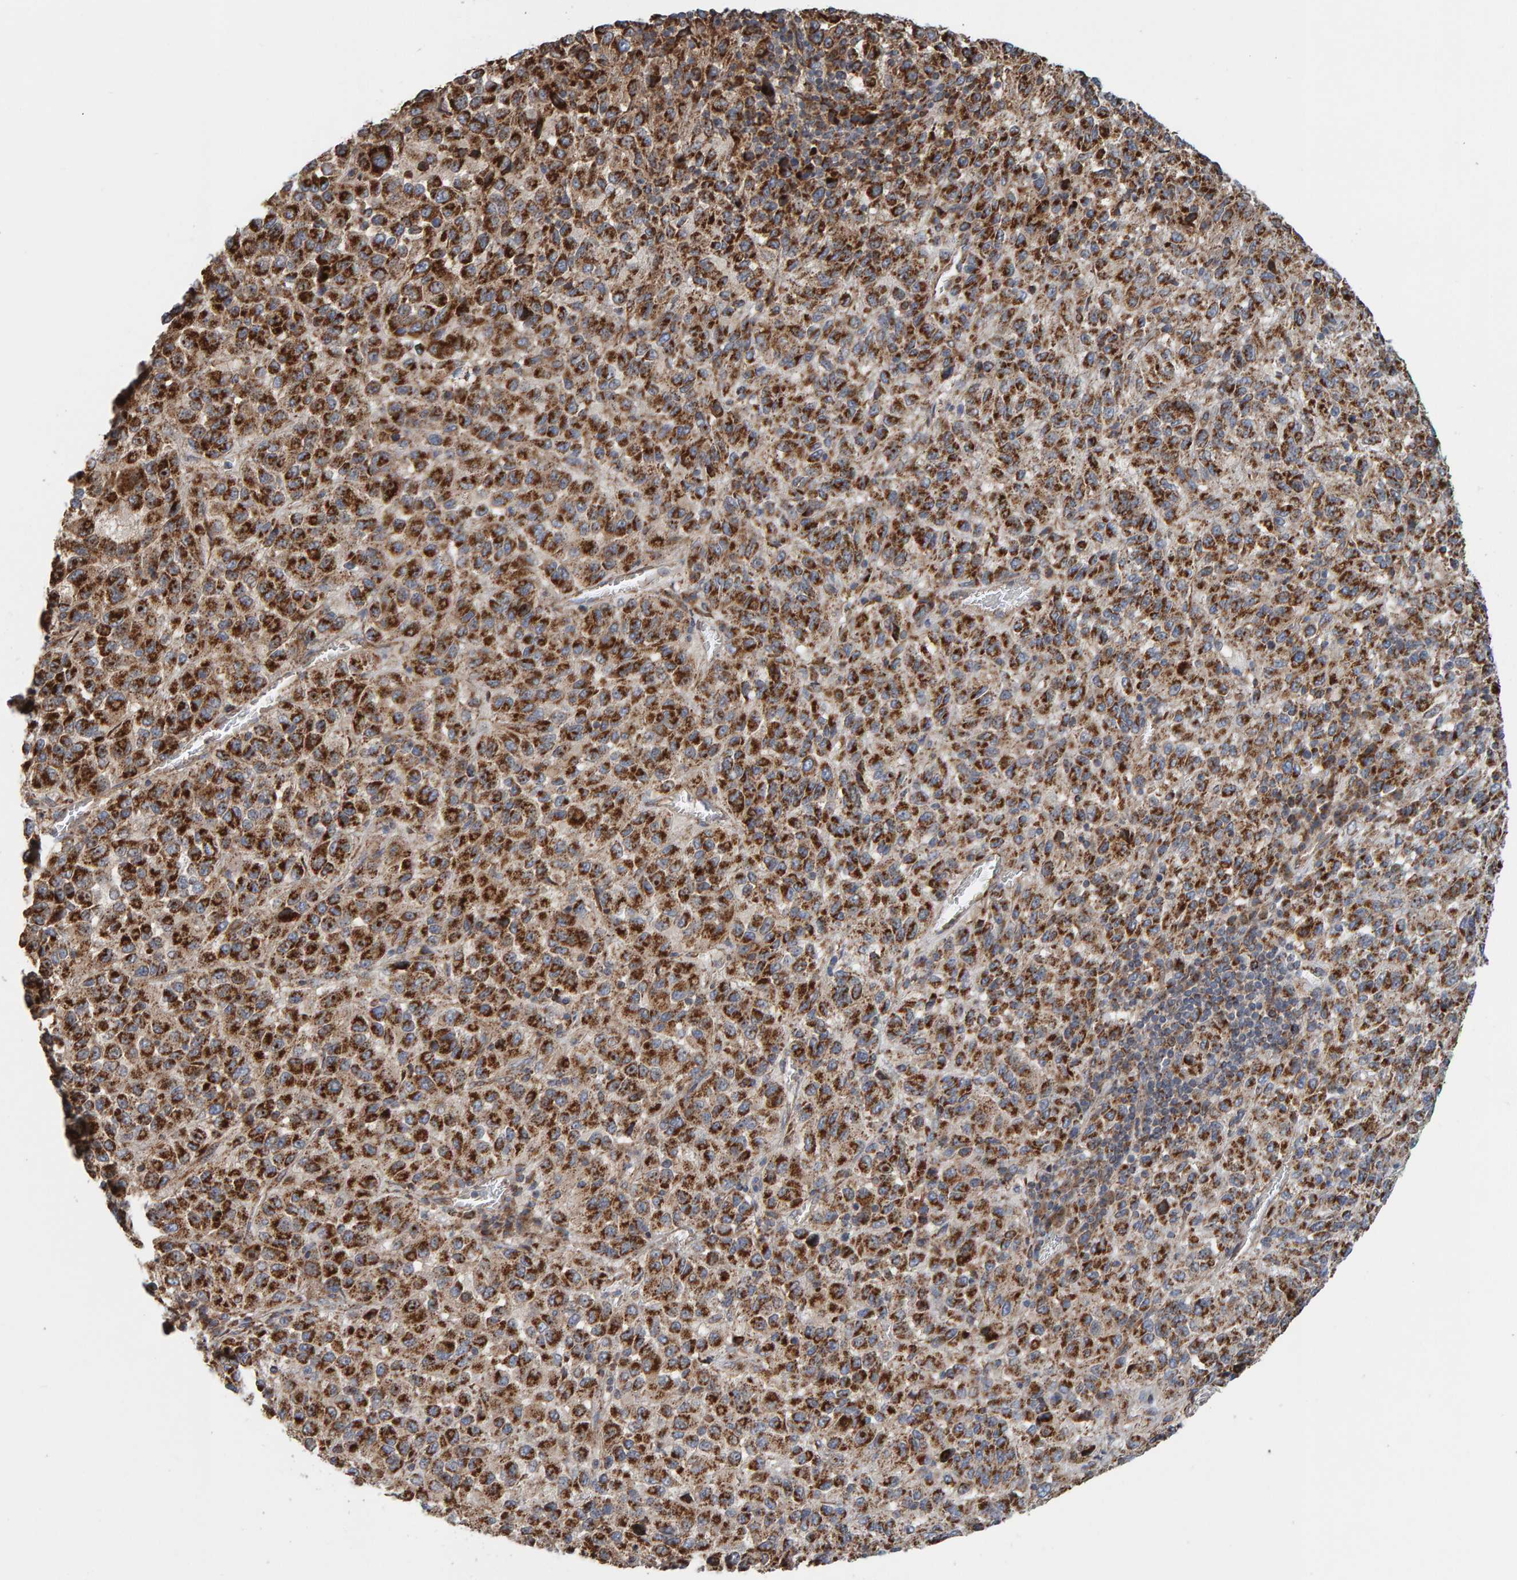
{"staining": {"intensity": "strong", "quantity": ">75%", "location": "cytoplasmic/membranous"}, "tissue": "skin cancer", "cell_type": "Tumor cells", "image_type": "cancer", "snomed": [{"axis": "morphology", "description": "Squamous cell carcinoma, NOS"}, {"axis": "topography", "description": "Skin"}], "caption": "Skin cancer (squamous cell carcinoma) stained with immunohistochemistry demonstrates strong cytoplasmic/membranous staining in approximately >75% of tumor cells.", "gene": "MRPL45", "patient": {"sex": "female", "age": 73}}